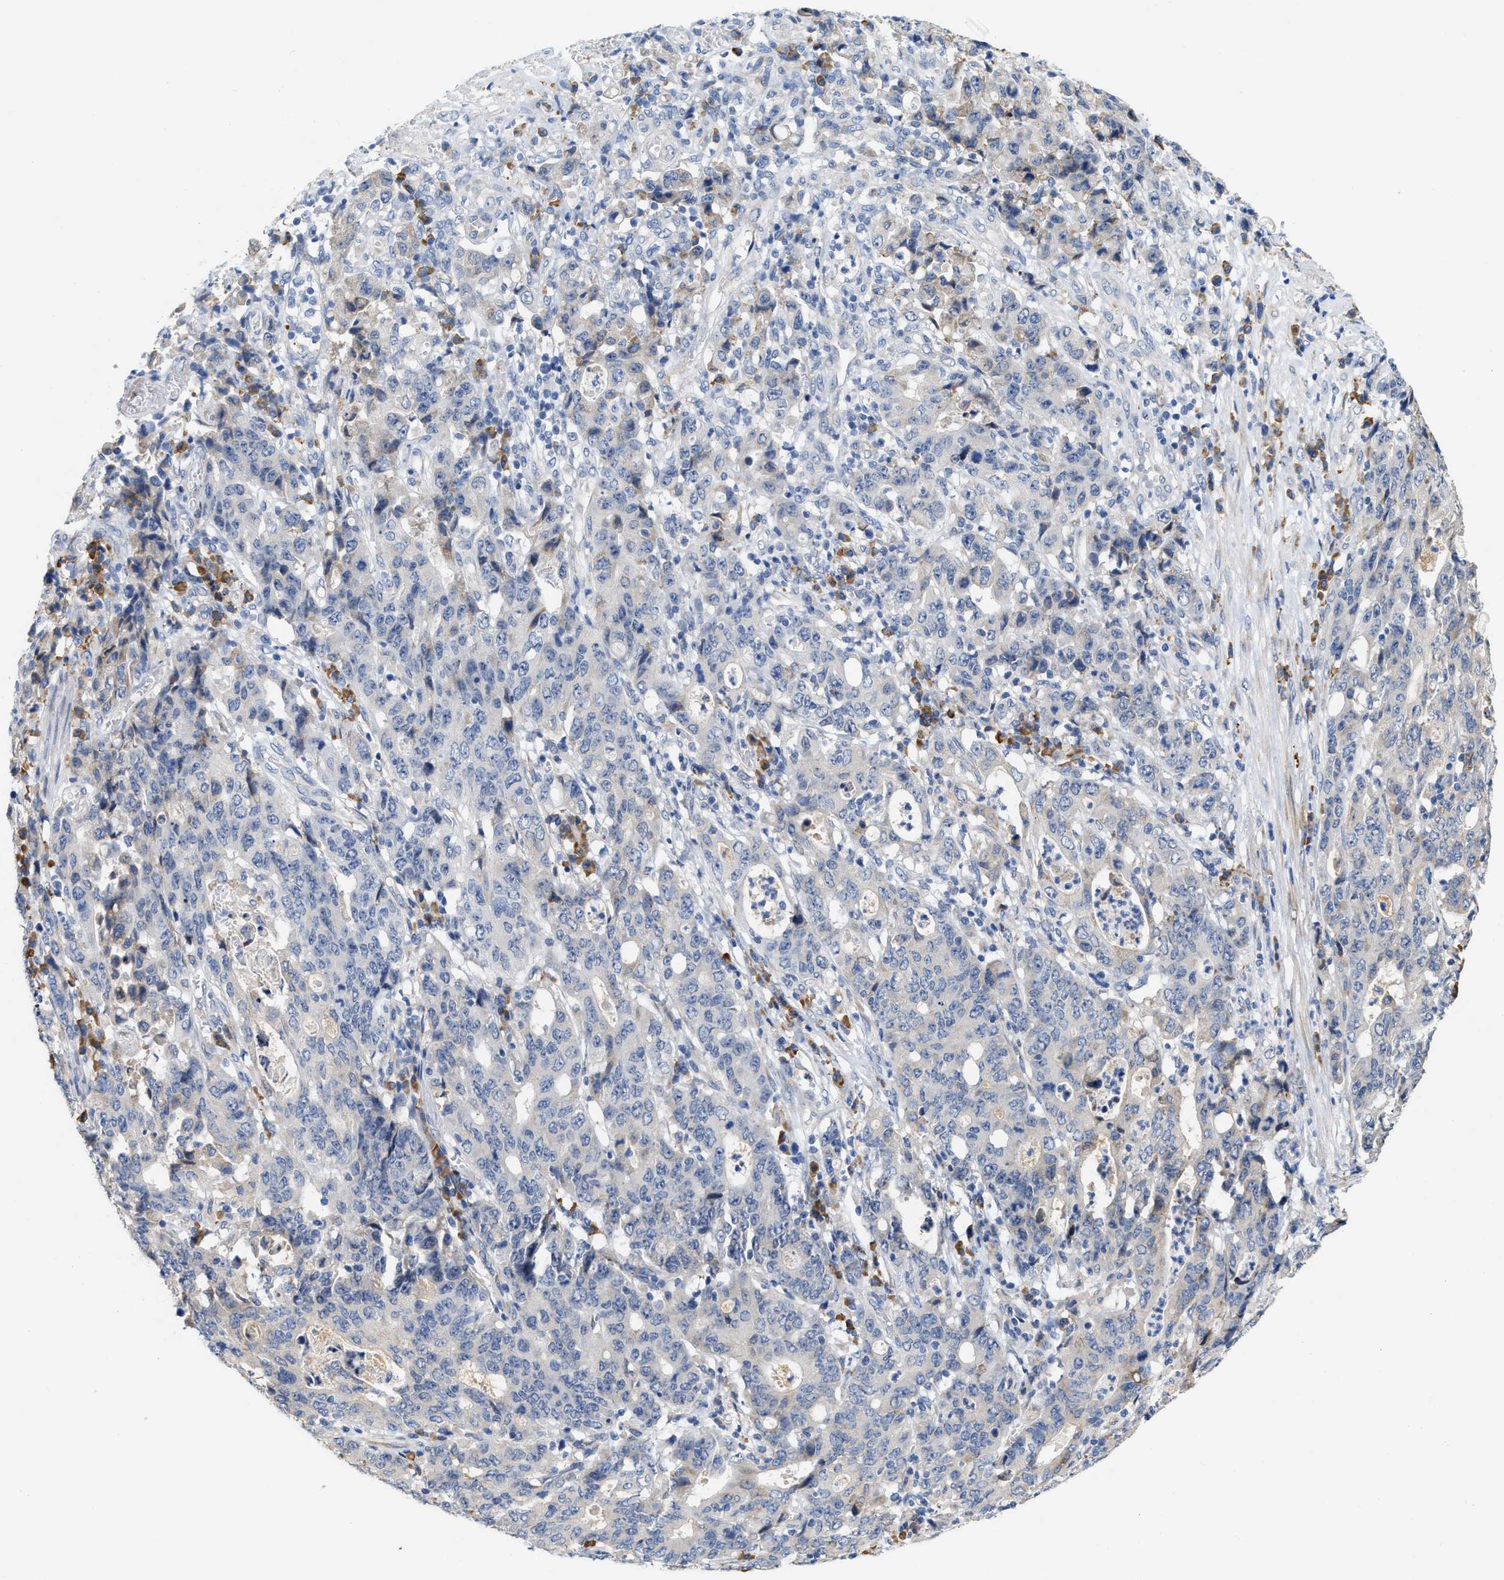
{"staining": {"intensity": "negative", "quantity": "none", "location": "none"}, "tissue": "stomach cancer", "cell_type": "Tumor cells", "image_type": "cancer", "snomed": [{"axis": "morphology", "description": "Adenocarcinoma, NOS"}, {"axis": "topography", "description": "Stomach, upper"}], "caption": "Micrograph shows no protein expression in tumor cells of stomach cancer tissue. The staining was performed using DAB (3,3'-diaminobenzidine) to visualize the protein expression in brown, while the nuclei were stained in blue with hematoxylin (Magnification: 20x).", "gene": "RYR2", "patient": {"sex": "male", "age": 69}}